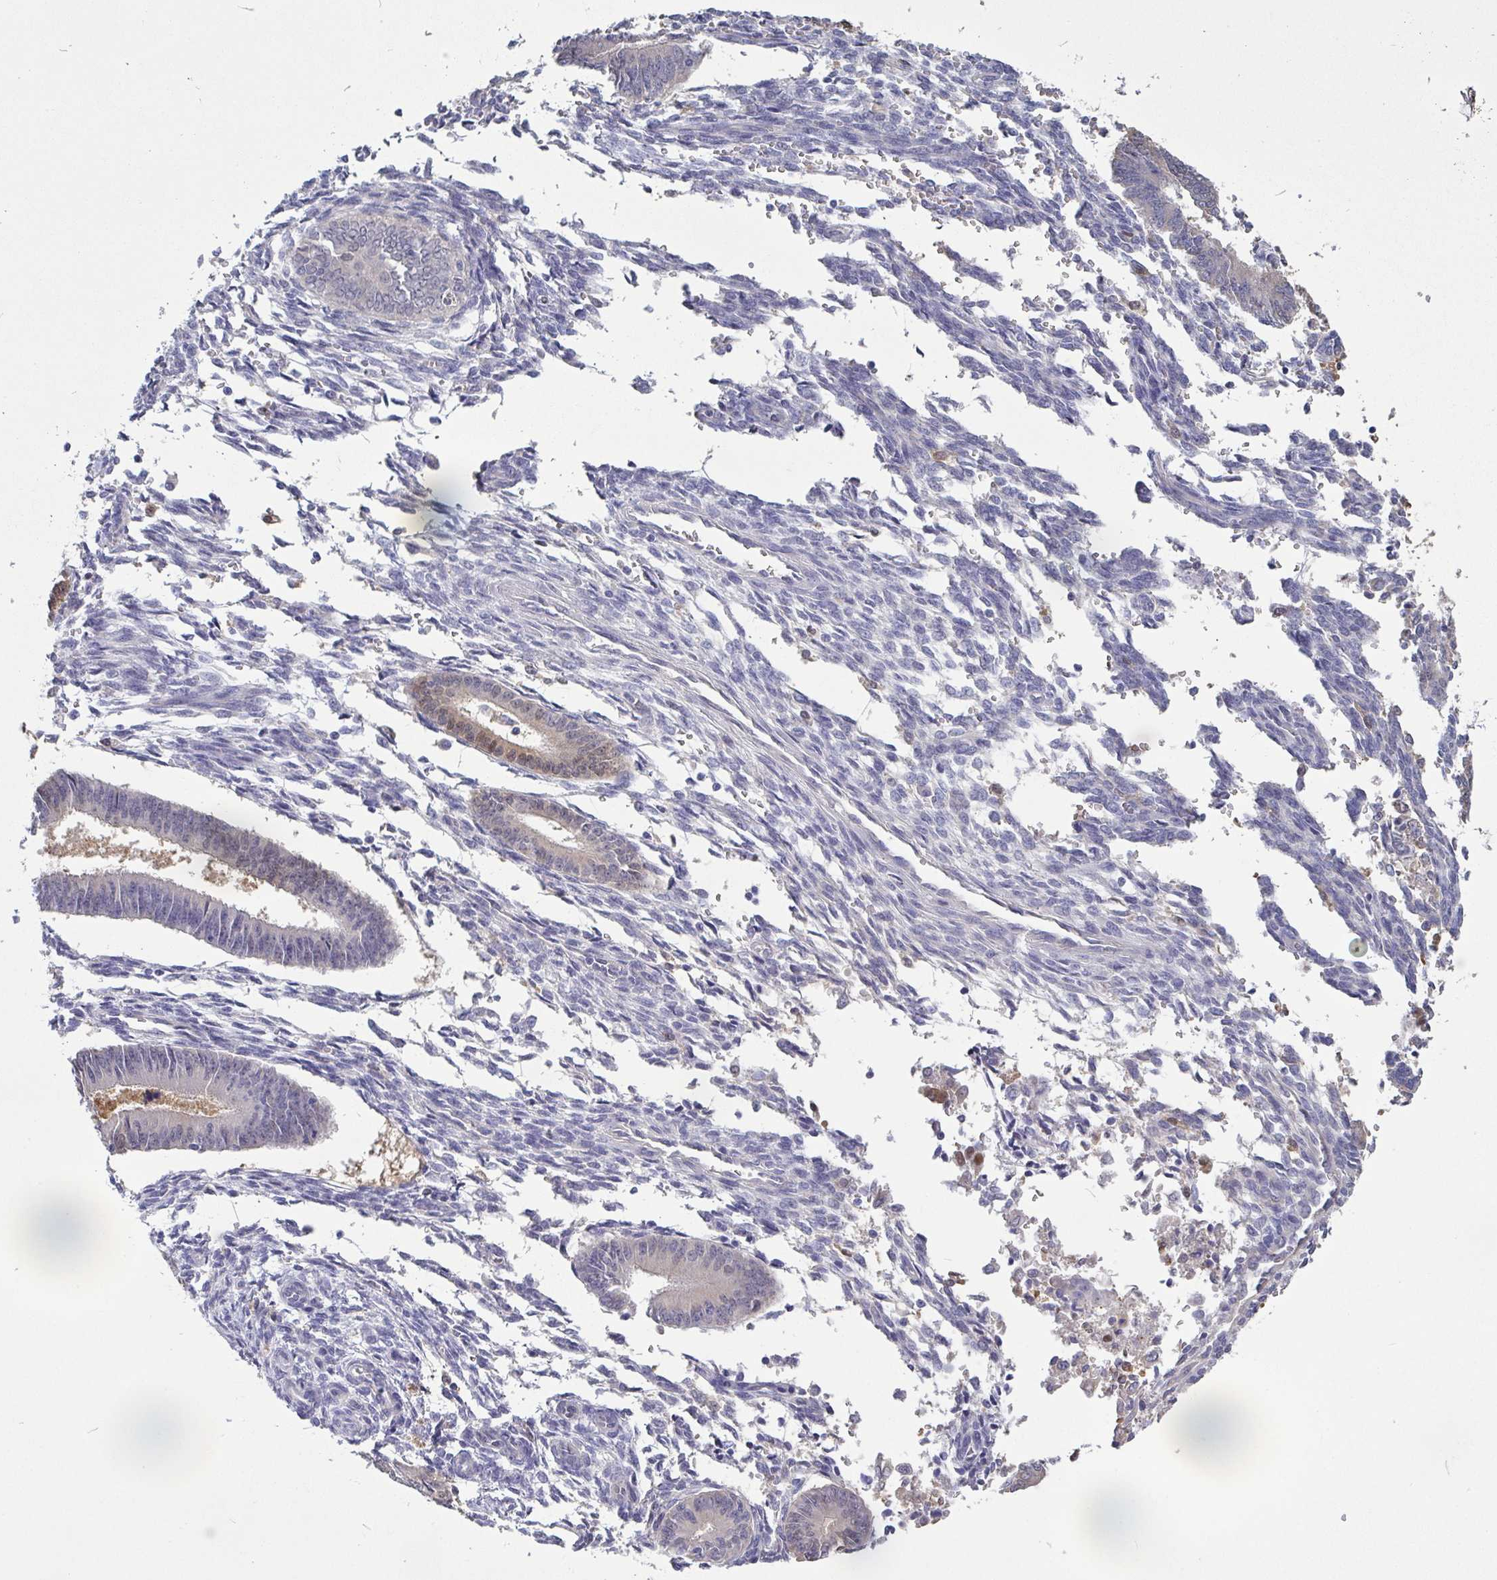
{"staining": {"intensity": "weak", "quantity": "<25%", "location": "nuclear"}, "tissue": "endometrial cancer", "cell_type": "Tumor cells", "image_type": "cancer", "snomed": [{"axis": "morphology", "description": "Adenocarcinoma, NOS"}, {"axis": "topography", "description": "Endometrium"}], "caption": "IHC image of endometrial cancer (adenocarcinoma) stained for a protein (brown), which exhibits no expression in tumor cells.", "gene": "IDH1", "patient": {"sex": "female", "age": 50}}